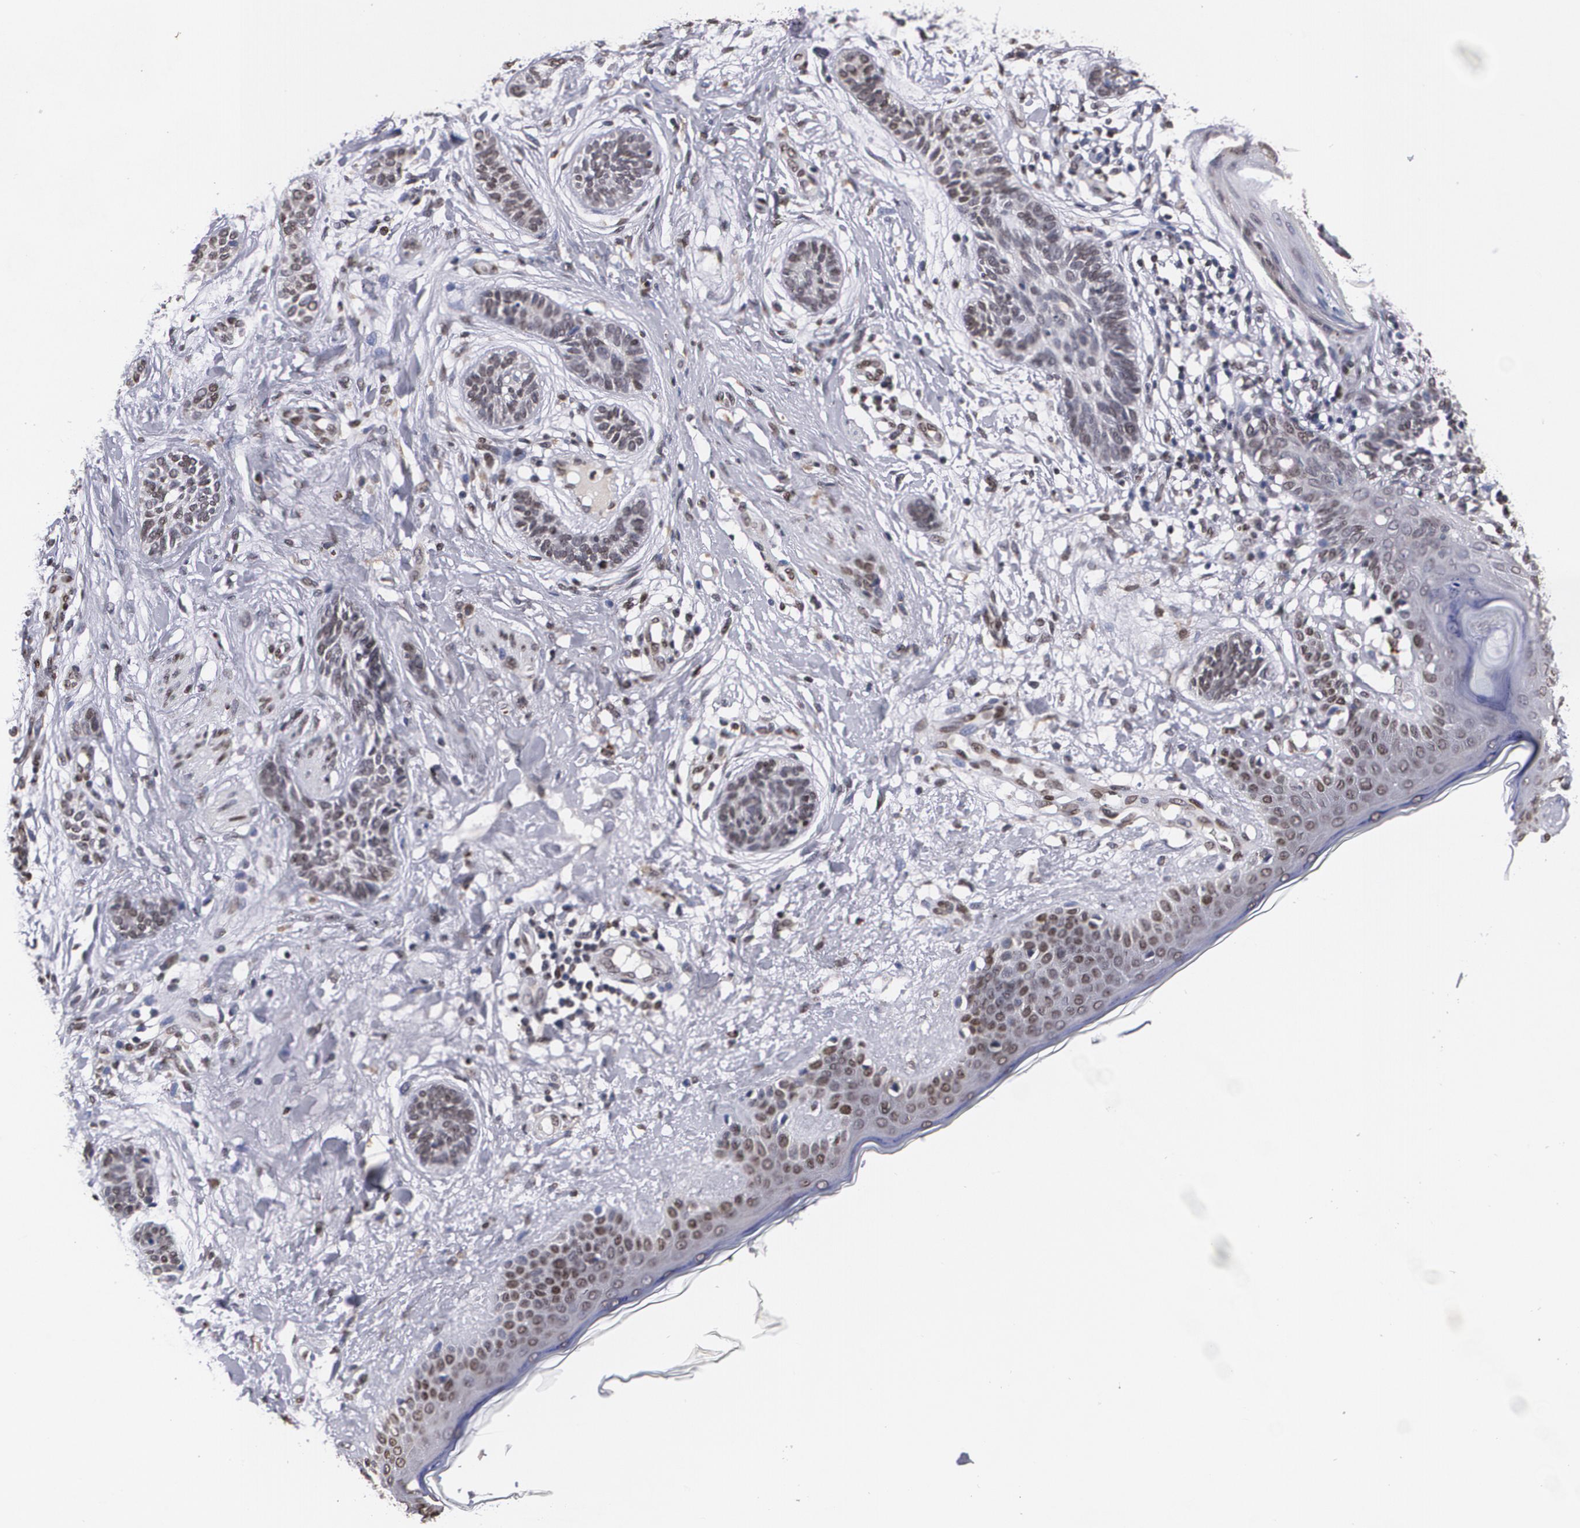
{"staining": {"intensity": "weak", "quantity": "25%-75%", "location": "nuclear"}, "tissue": "skin cancer", "cell_type": "Tumor cells", "image_type": "cancer", "snomed": [{"axis": "morphology", "description": "Normal tissue, NOS"}, {"axis": "morphology", "description": "Basal cell carcinoma"}, {"axis": "topography", "description": "Skin"}], "caption": "Skin cancer (basal cell carcinoma) tissue displays weak nuclear expression in approximately 25%-75% of tumor cells, visualized by immunohistochemistry.", "gene": "MVP", "patient": {"sex": "male", "age": 63}}